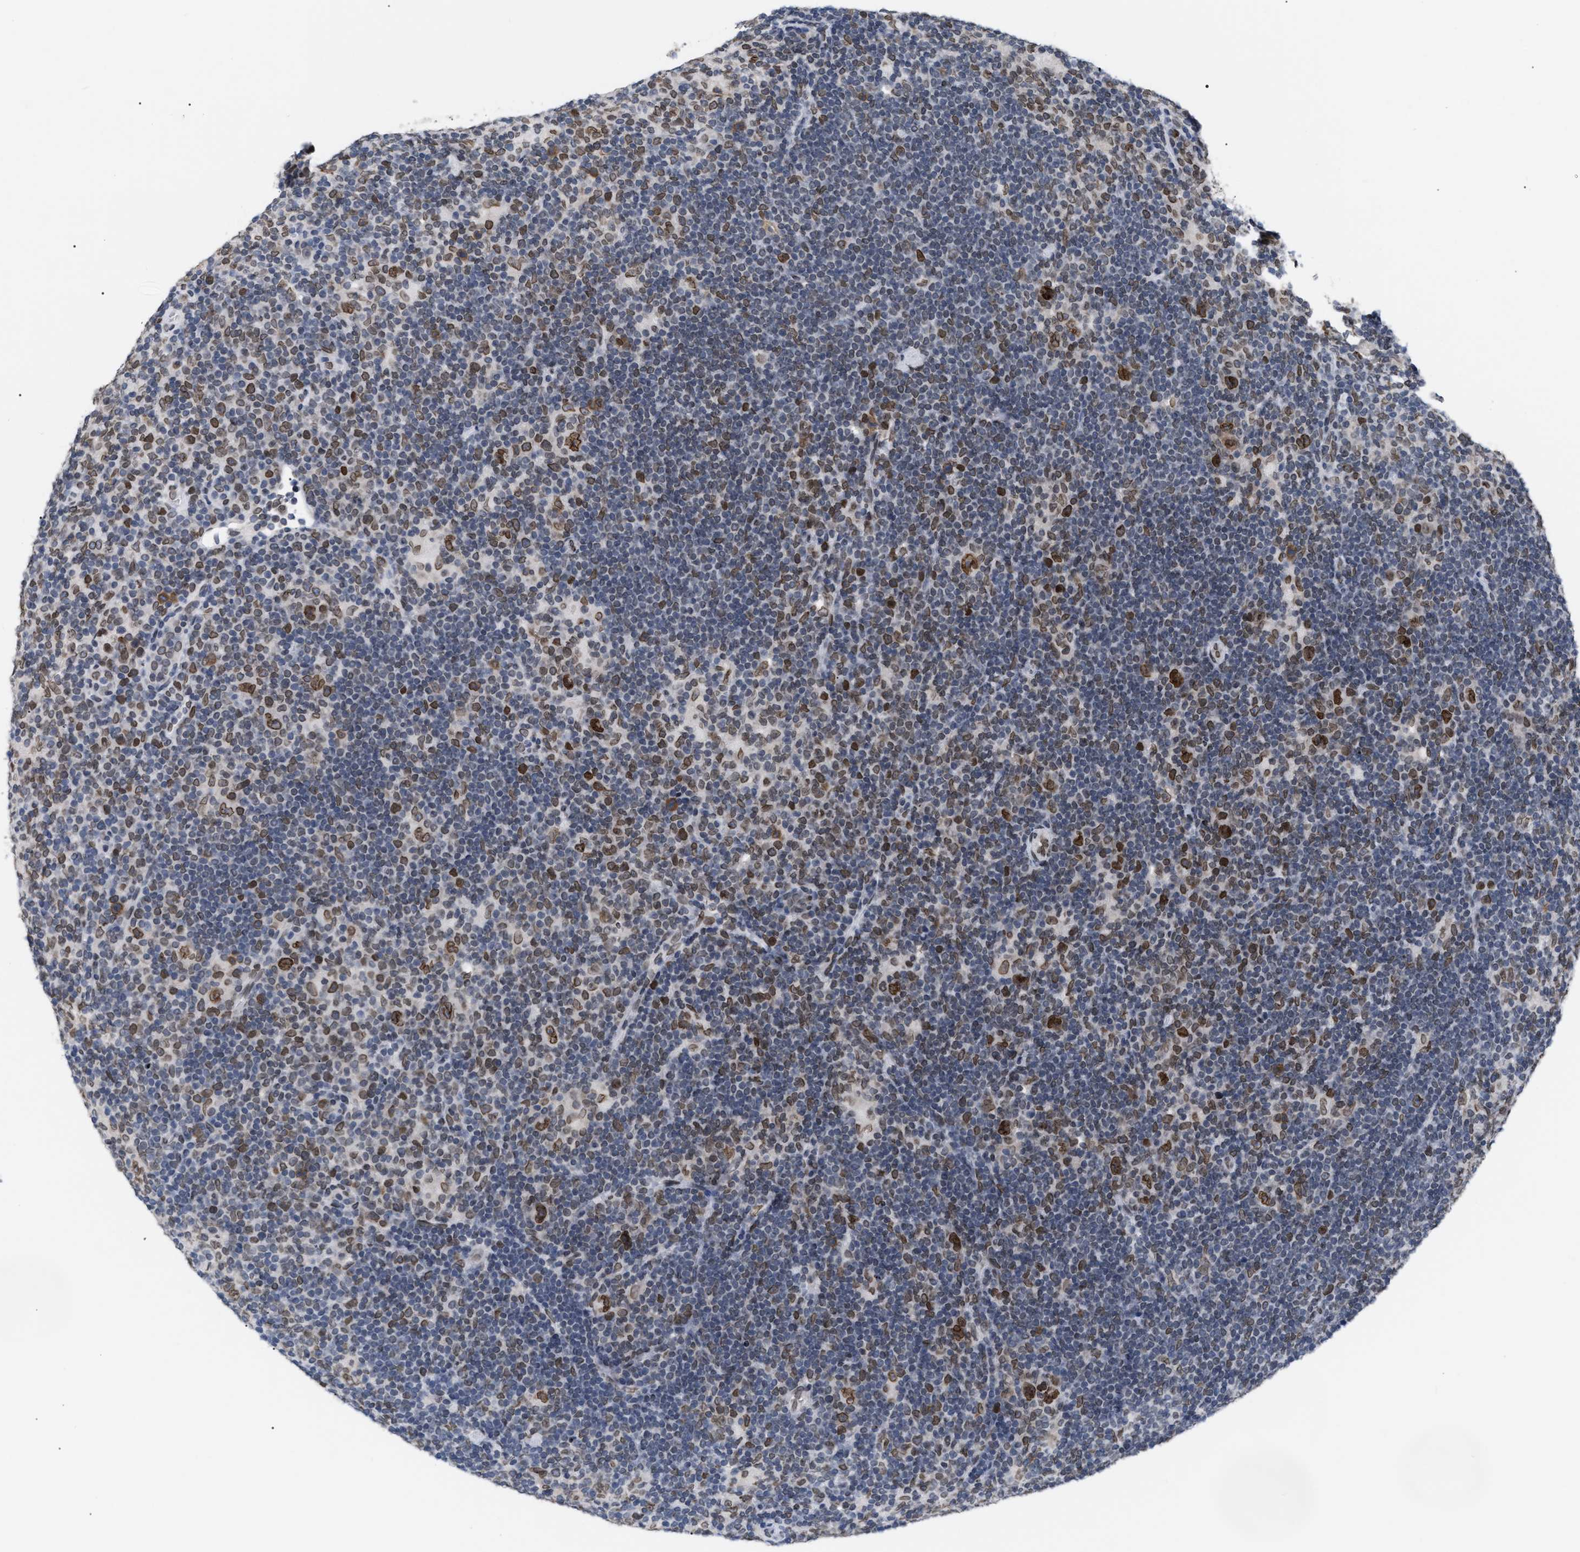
{"staining": {"intensity": "moderate", "quantity": ">75%", "location": "nuclear"}, "tissue": "lymphoma", "cell_type": "Tumor cells", "image_type": "cancer", "snomed": [{"axis": "morphology", "description": "Hodgkin's disease, NOS"}, {"axis": "topography", "description": "Lymph node"}], "caption": "Human Hodgkin's disease stained for a protein (brown) exhibits moderate nuclear positive positivity in approximately >75% of tumor cells.", "gene": "TPR", "patient": {"sex": "female", "age": 57}}